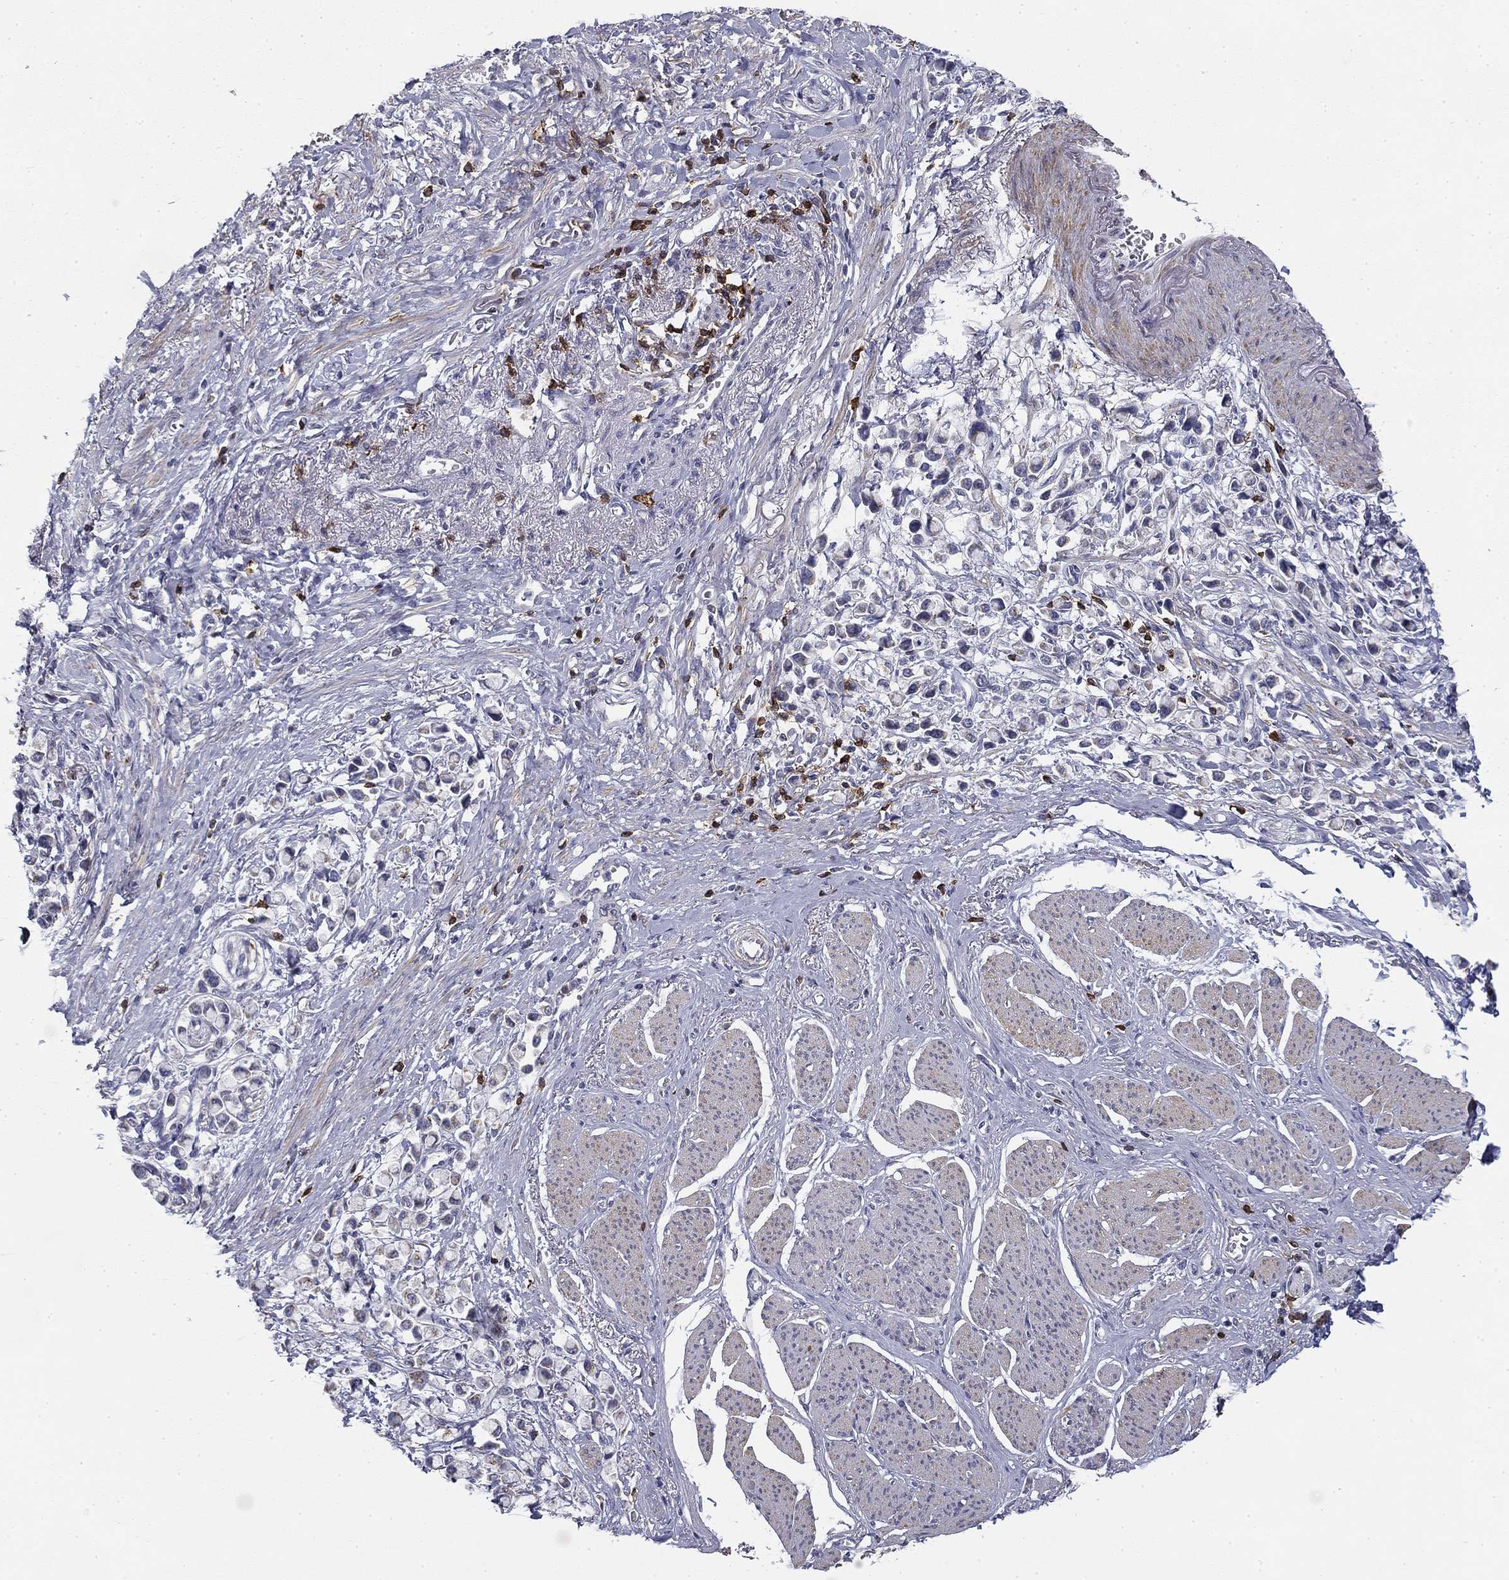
{"staining": {"intensity": "negative", "quantity": "none", "location": "none"}, "tissue": "stomach cancer", "cell_type": "Tumor cells", "image_type": "cancer", "snomed": [{"axis": "morphology", "description": "Adenocarcinoma, NOS"}, {"axis": "topography", "description": "Stomach"}], "caption": "The photomicrograph exhibits no significant positivity in tumor cells of stomach cancer (adenocarcinoma).", "gene": "TRAT1", "patient": {"sex": "female", "age": 81}}